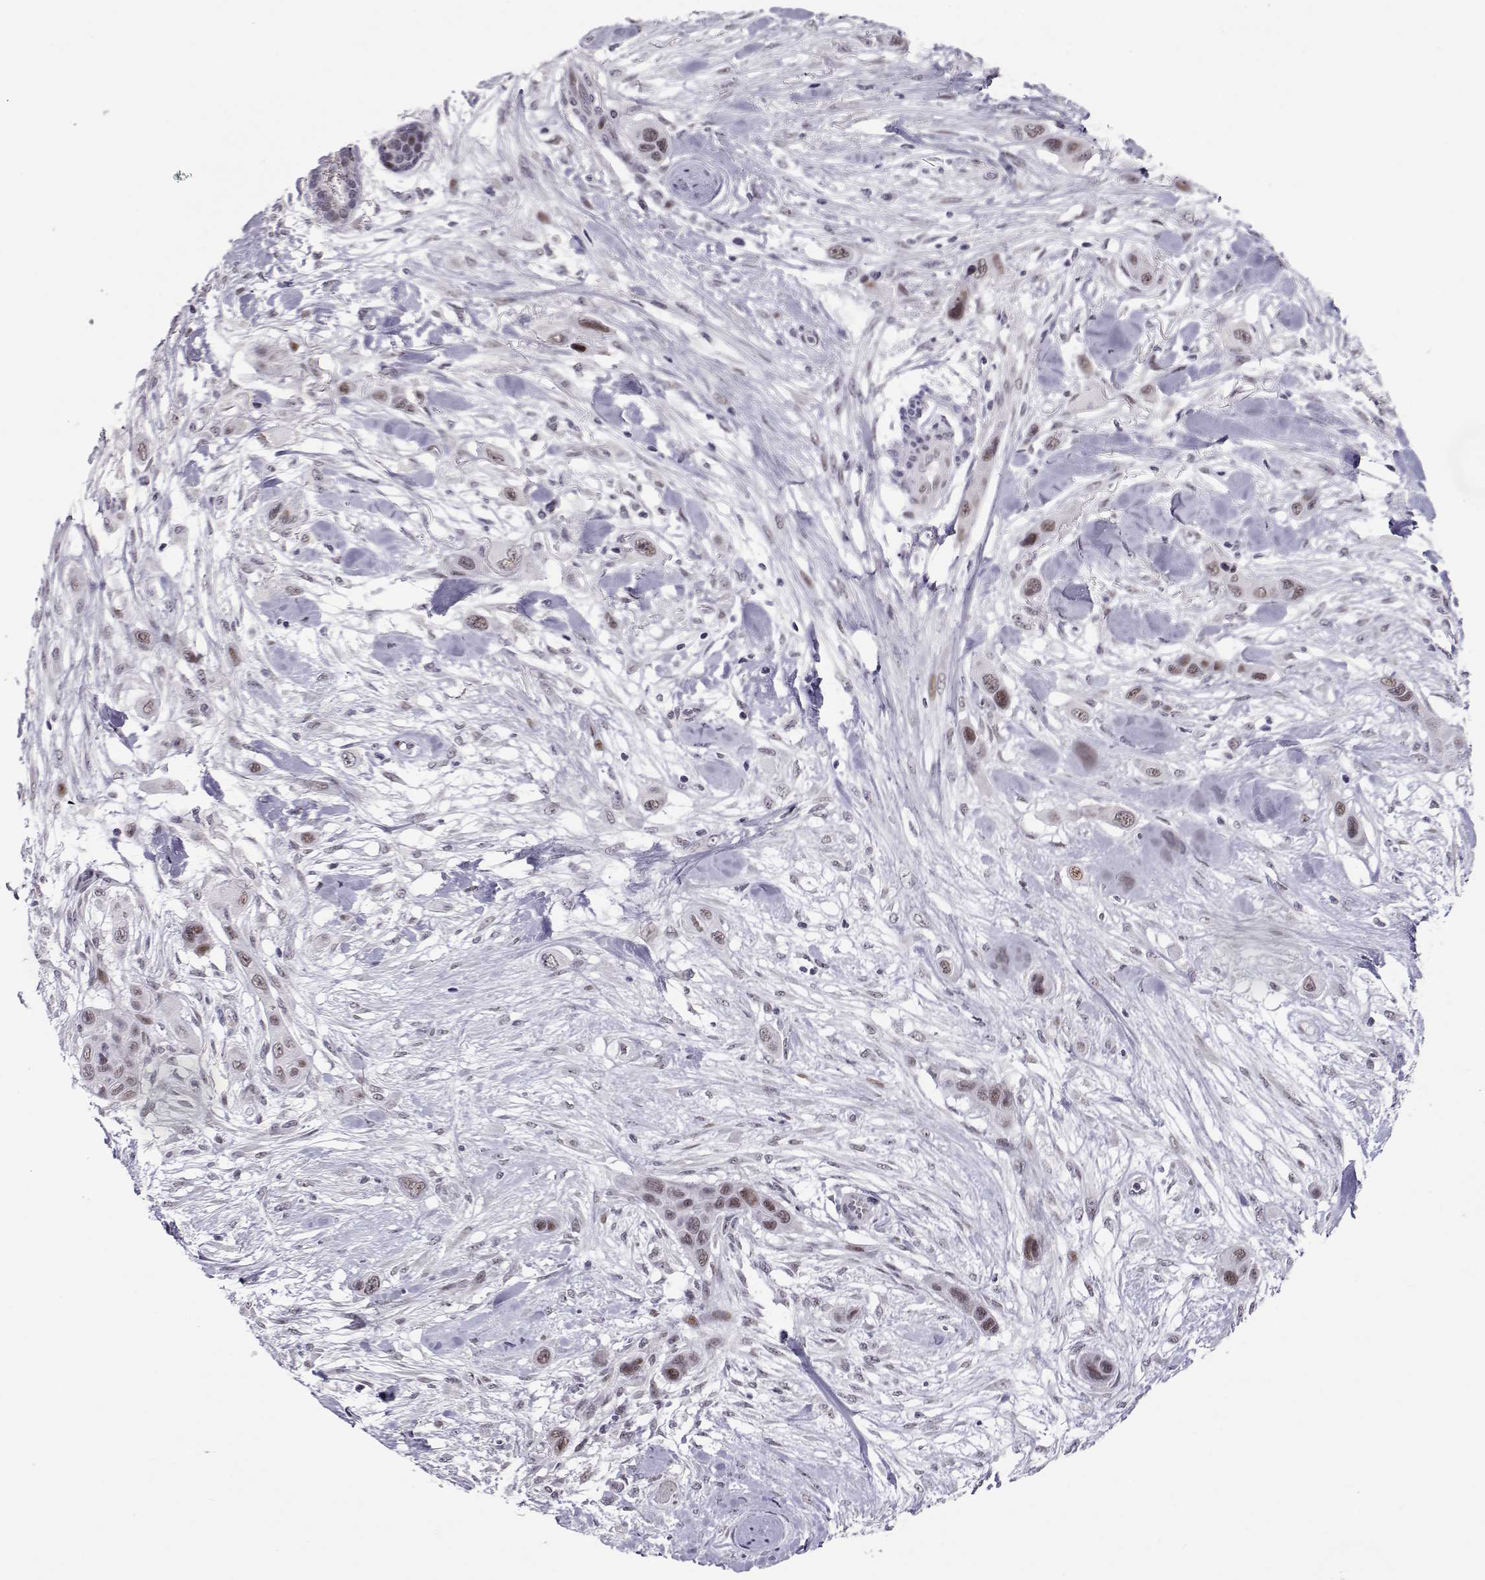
{"staining": {"intensity": "weak", "quantity": ">75%", "location": "nuclear"}, "tissue": "skin cancer", "cell_type": "Tumor cells", "image_type": "cancer", "snomed": [{"axis": "morphology", "description": "Squamous cell carcinoma, NOS"}, {"axis": "topography", "description": "Skin"}], "caption": "Squamous cell carcinoma (skin) tissue reveals weak nuclear expression in approximately >75% of tumor cells, visualized by immunohistochemistry. Using DAB (3,3'-diaminobenzidine) (brown) and hematoxylin (blue) stains, captured at high magnification using brightfield microscopy.", "gene": "SIX6", "patient": {"sex": "male", "age": 79}}